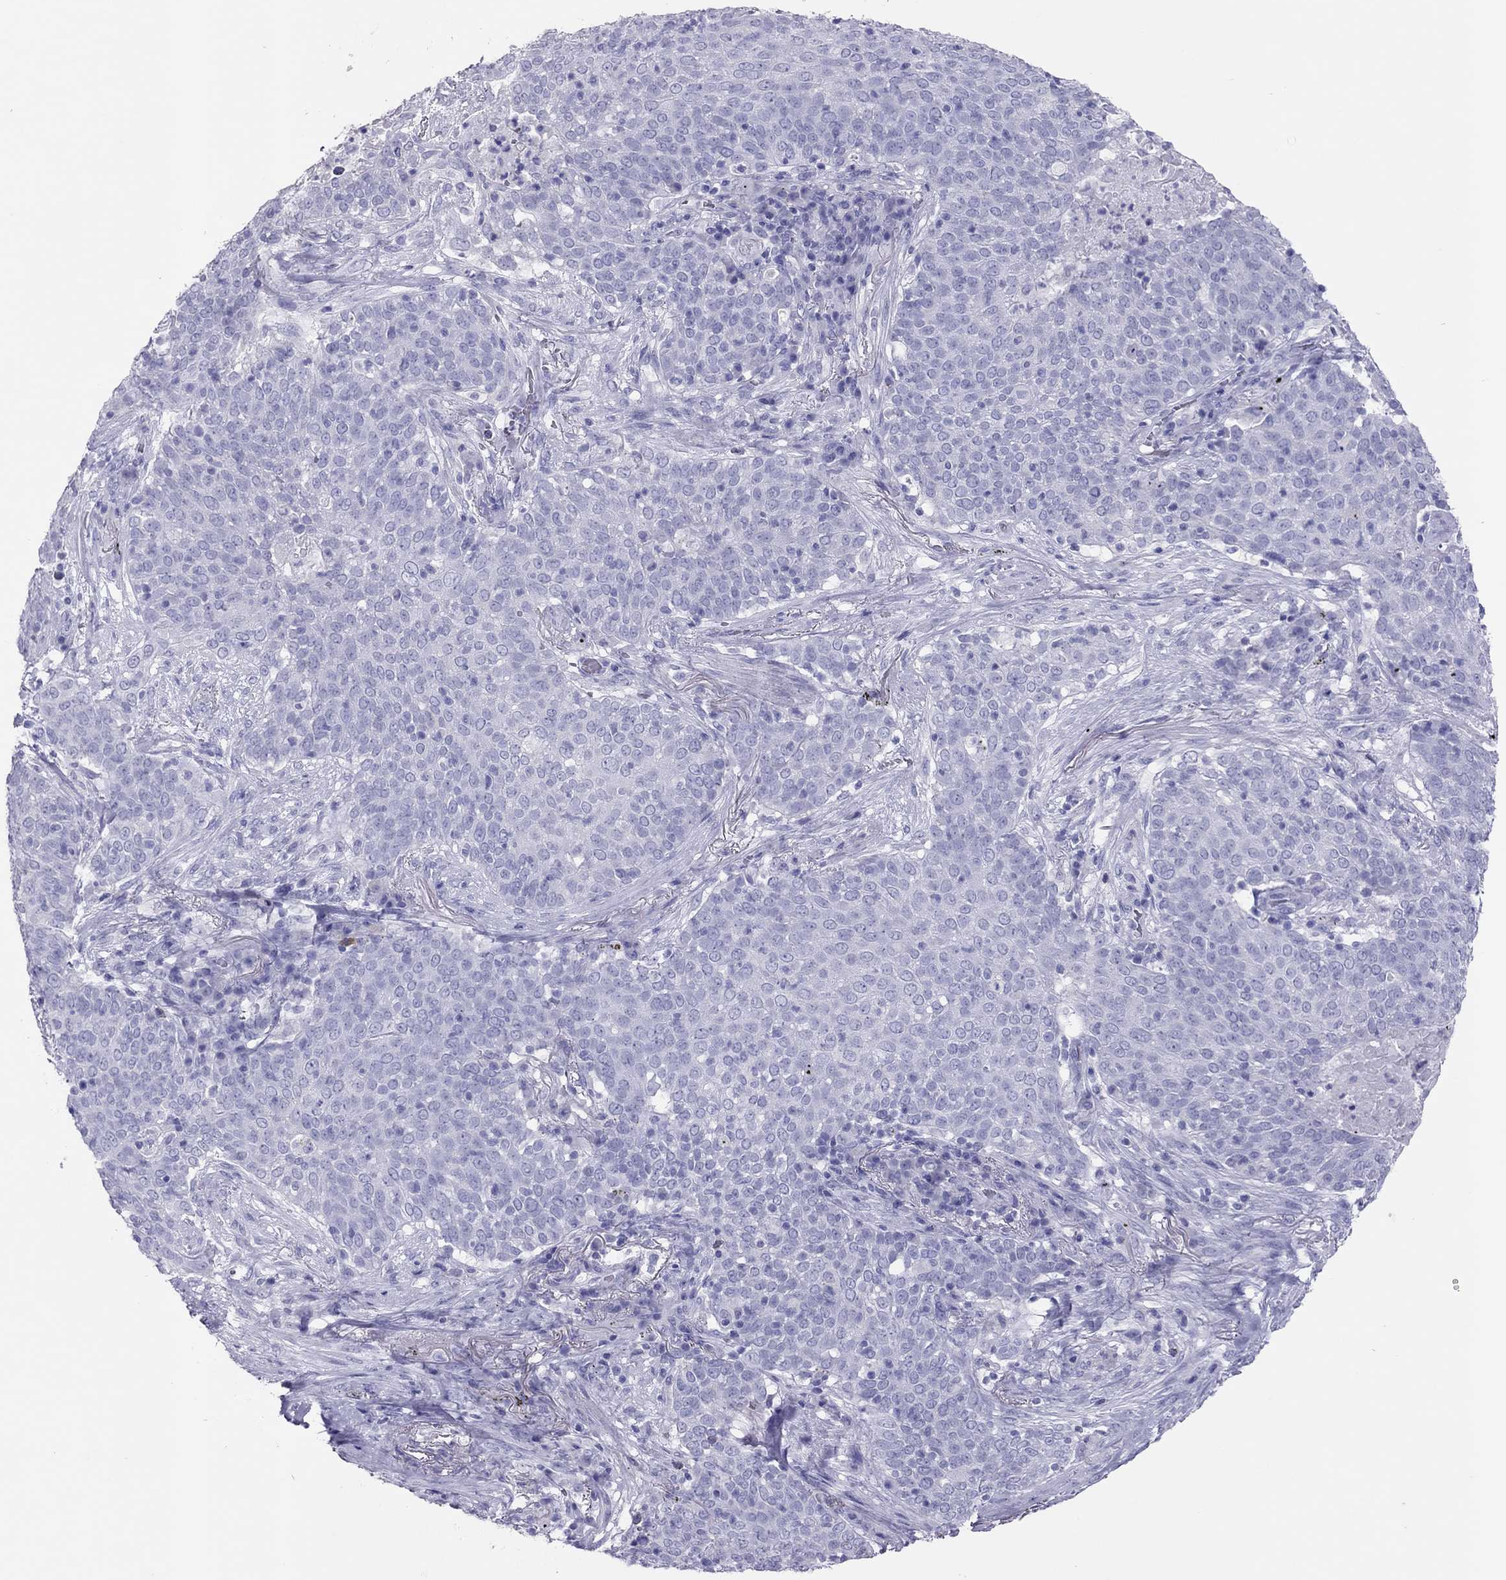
{"staining": {"intensity": "negative", "quantity": "none", "location": "none"}, "tissue": "lung cancer", "cell_type": "Tumor cells", "image_type": "cancer", "snomed": [{"axis": "morphology", "description": "Squamous cell carcinoma, NOS"}, {"axis": "topography", "description": "Lung"}], "caption": "Lung cancer was stained to show a protein in brown. There is no significant expression in tumor cells.", "gene": "TSHB", "patient": {"sex": "male", "age": 82}}